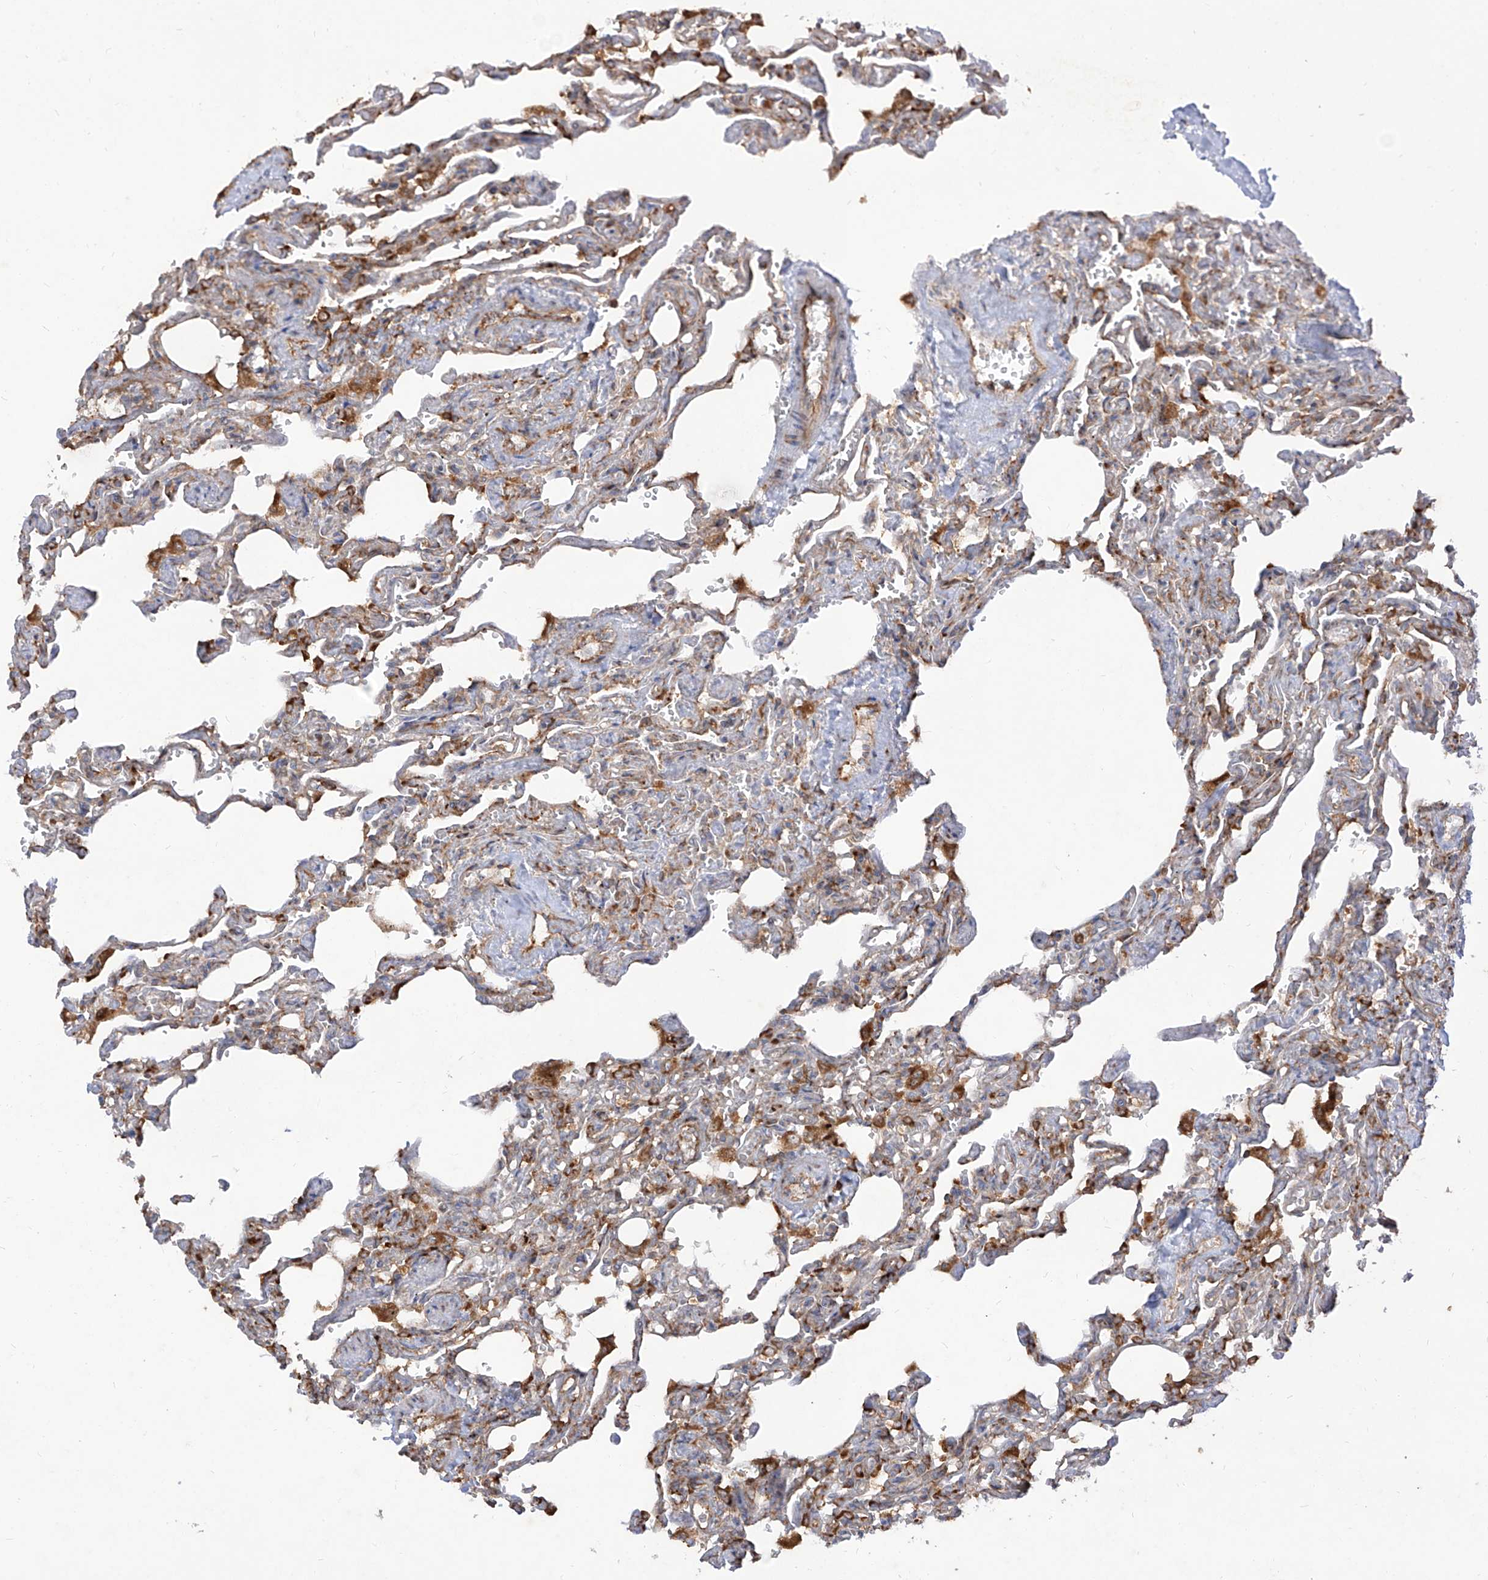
{"staining": {"intensity": "moderate", "quantity": ">75%", "location": "cytoplasmic/membranous"}, "tissue": "lung", "cell_type": "Alveolar cells", "image_type": "normal", "snomed": [{"axis": "morphology", "description": "Normal tissue, NOS"}, {"axis": "topography", "description": "Lung"}], "caption": "IHC (DAB (3,3'-diaminobenzidine)) staining of benign human lung exhibits moderate cytoplasmic/membranous protein expression in about >75% of alveolar cells. The staining is performed using DAB brown chromogen to label protein expression. The nuclei are counter-stained blue using hematoxylin.", "gene": "RPS25", "patient": {"sex": "male", "age": 21}}